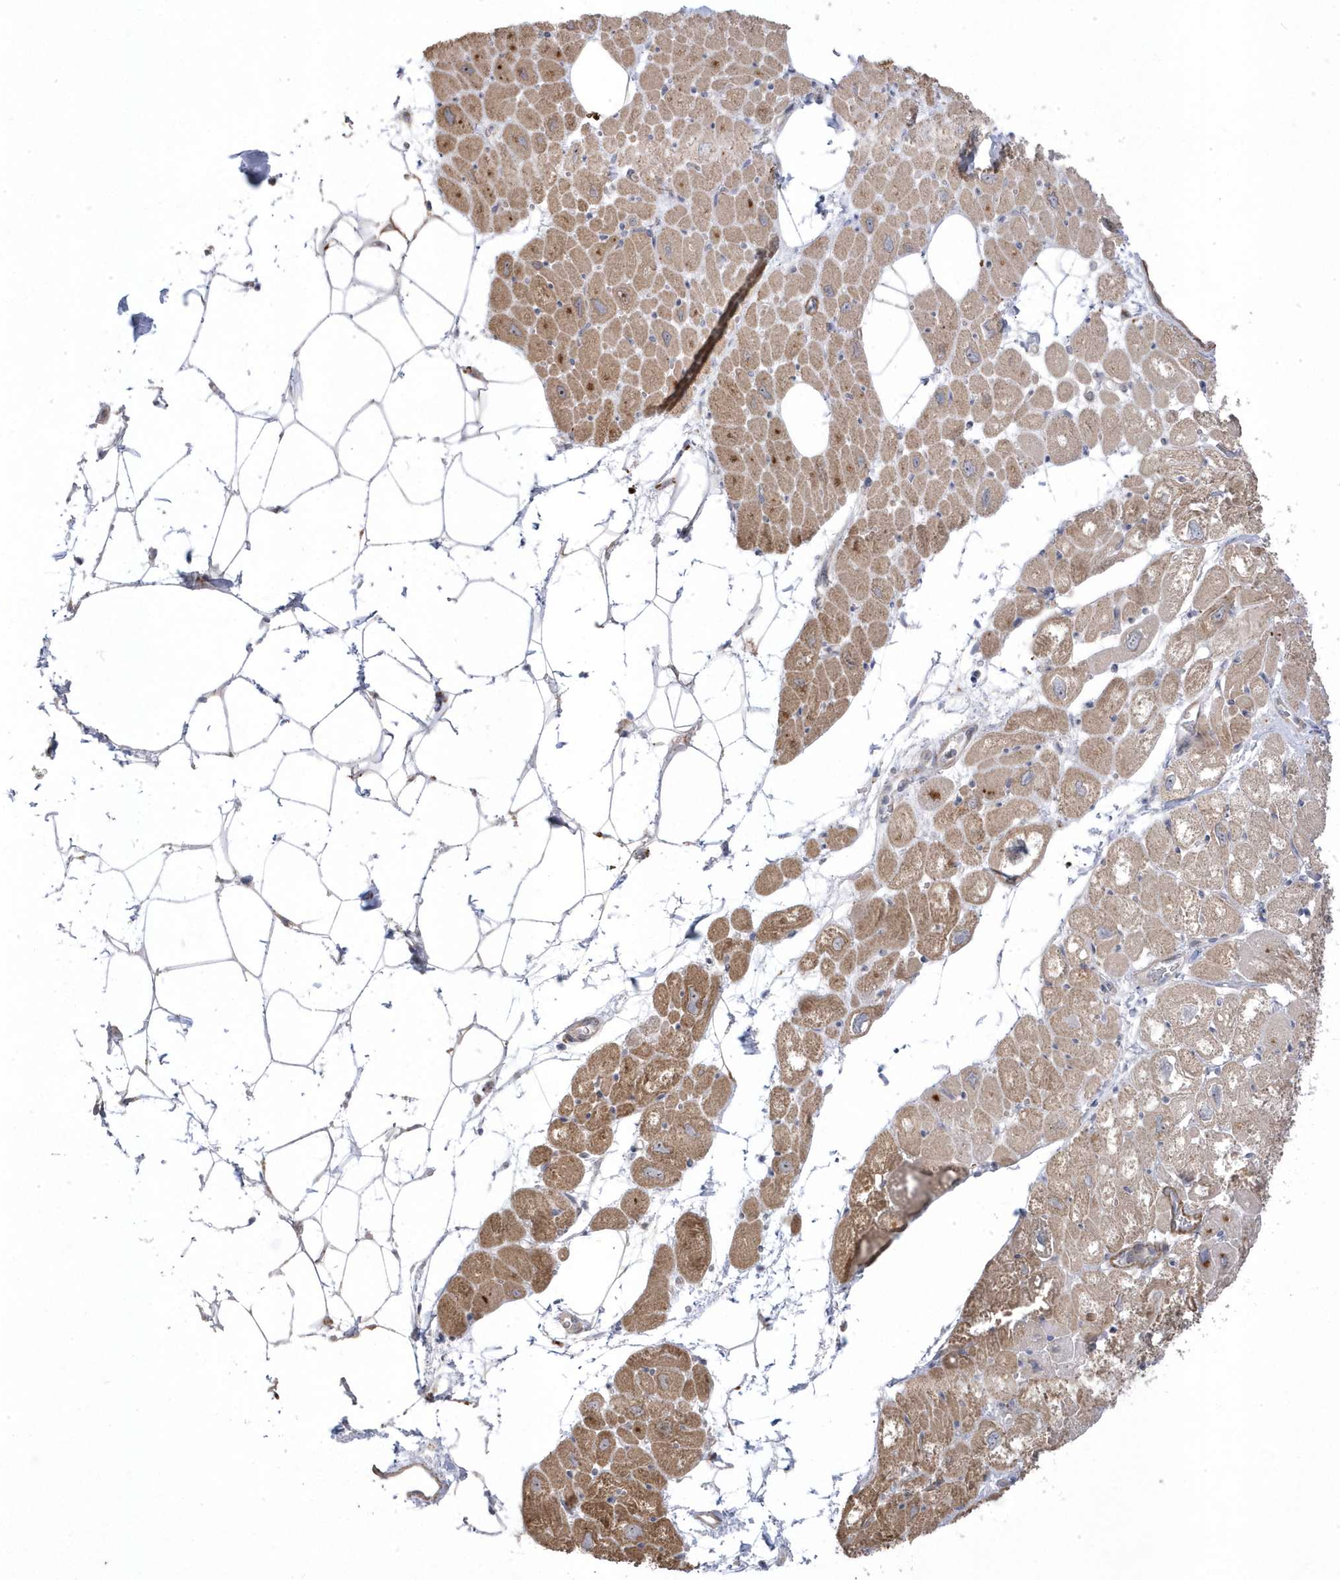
{"staining": {"intensity": "moderate", "quantity": "<25%", "location": "cytoplasmic/membranous"}, "tissue": "heart muscle", "cell_type": "Cardiomyocytes", "image_type": "normal", "snomed": [{"axis": "morphology", "description": "Normal tissue, NOS"}, {"axis": "topography", "description": "Heart"}], "caption": "Immunohistochemical staining of benign heart muscle displays moderate cytoplasmic/membranous protein expression in about <25% of cardiomyocytes.", "gene": "GTPBP6", "patient": {"sex": "male", "age": 50}}